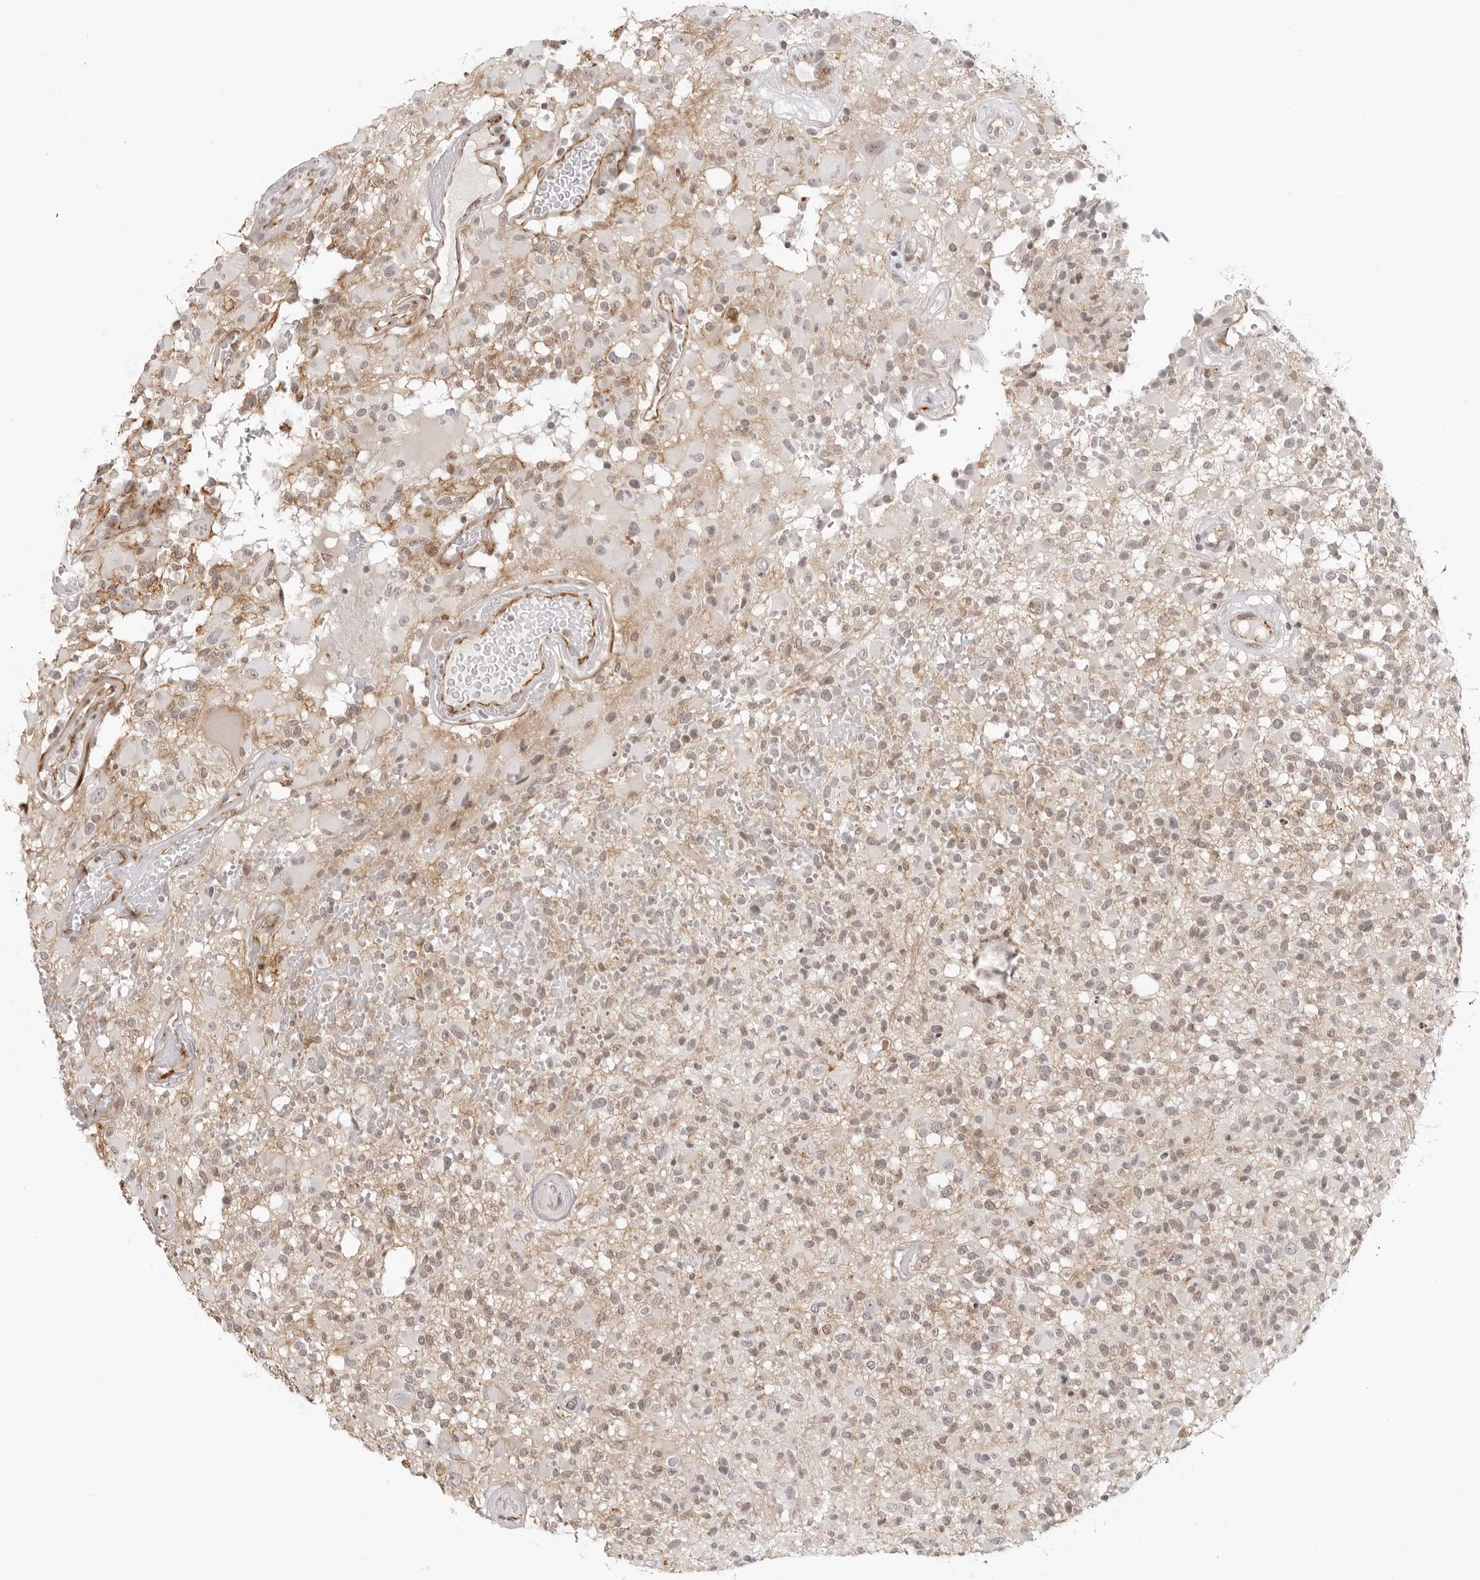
{"staining": {"intensity": "weak", "quantity": ">75%", "location": "cytoplasmic/membranous"}, "tissue": "glioma", "cell_type": "Tumor cells", "image_type": "cancer", "snomed": [{"axis": "morphology", "description": "Glioma, malignant, High grade"}, {"axis": "morphology", "description": "Glioblastoma, NOS"}, {"axis": "topography", "description": "Brain"}], "caption": "This is an image of IHC staining of glioblastoma, which shows weak positivity in the cytoplasmic/membranous of tumor cells.", "gene": "TRAPPC3", "patient": {"sex": "male", "age": 60}}